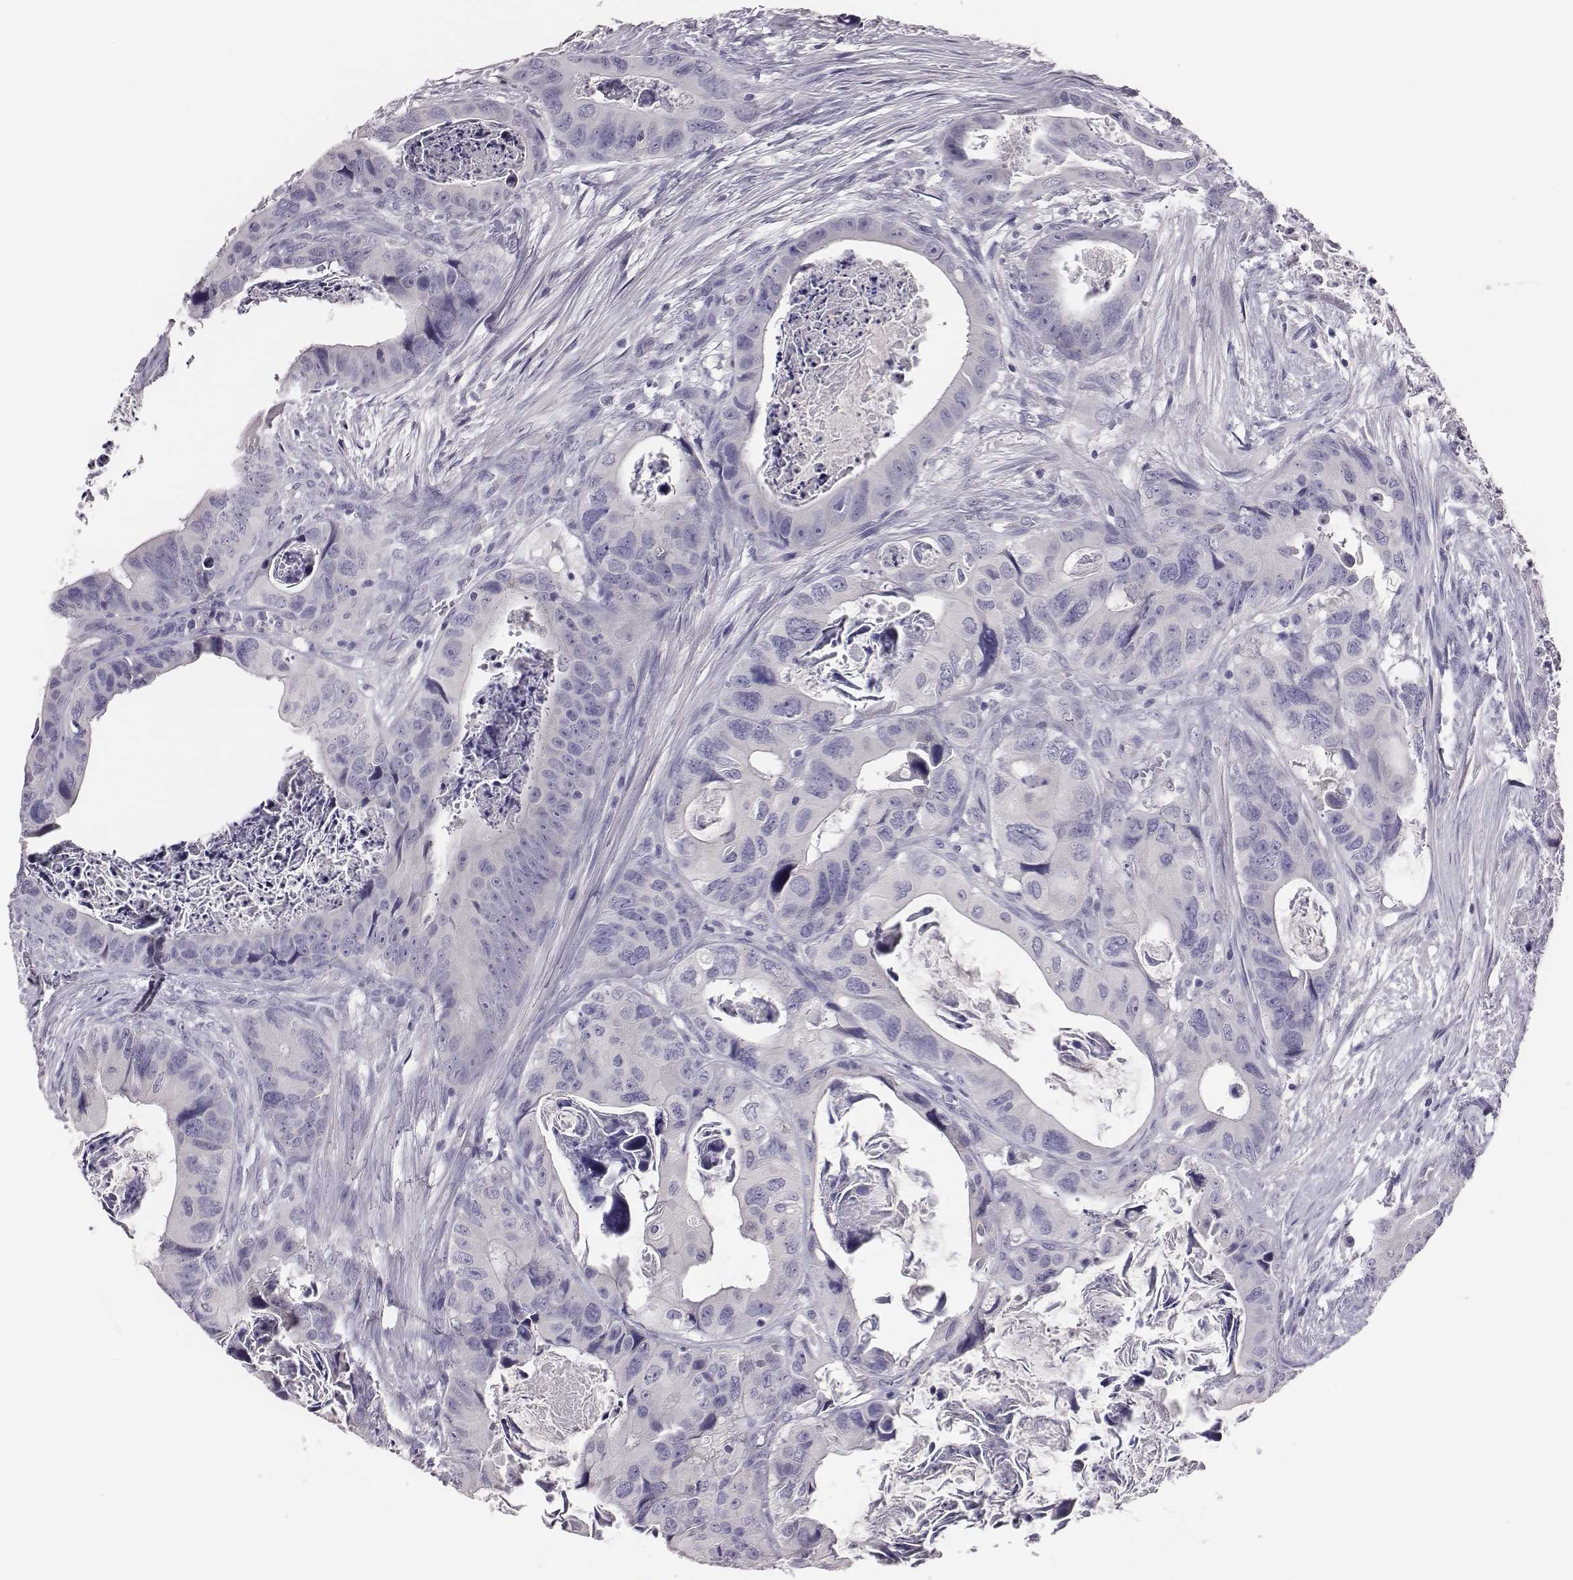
{"staining": {"intensity": "negative", "quantity": "none", "location": "none"}, "tissue": "colorectal cancer", "cell_type": "Tumor cells", "image_type": "cancer", "snomed": [{"axis": "morphology", "description": "Adenocarcinoma, NOS"}, {"axis": "topography", "description": "Rectum"}], "caption": "This is an immunohistochemistry (IHC) micrograph of human adenocarcinoma (colorectal). There is no positivity in tumor cells.", "gene": "EN1", "patient": {"sex": "male", "age": 64}}